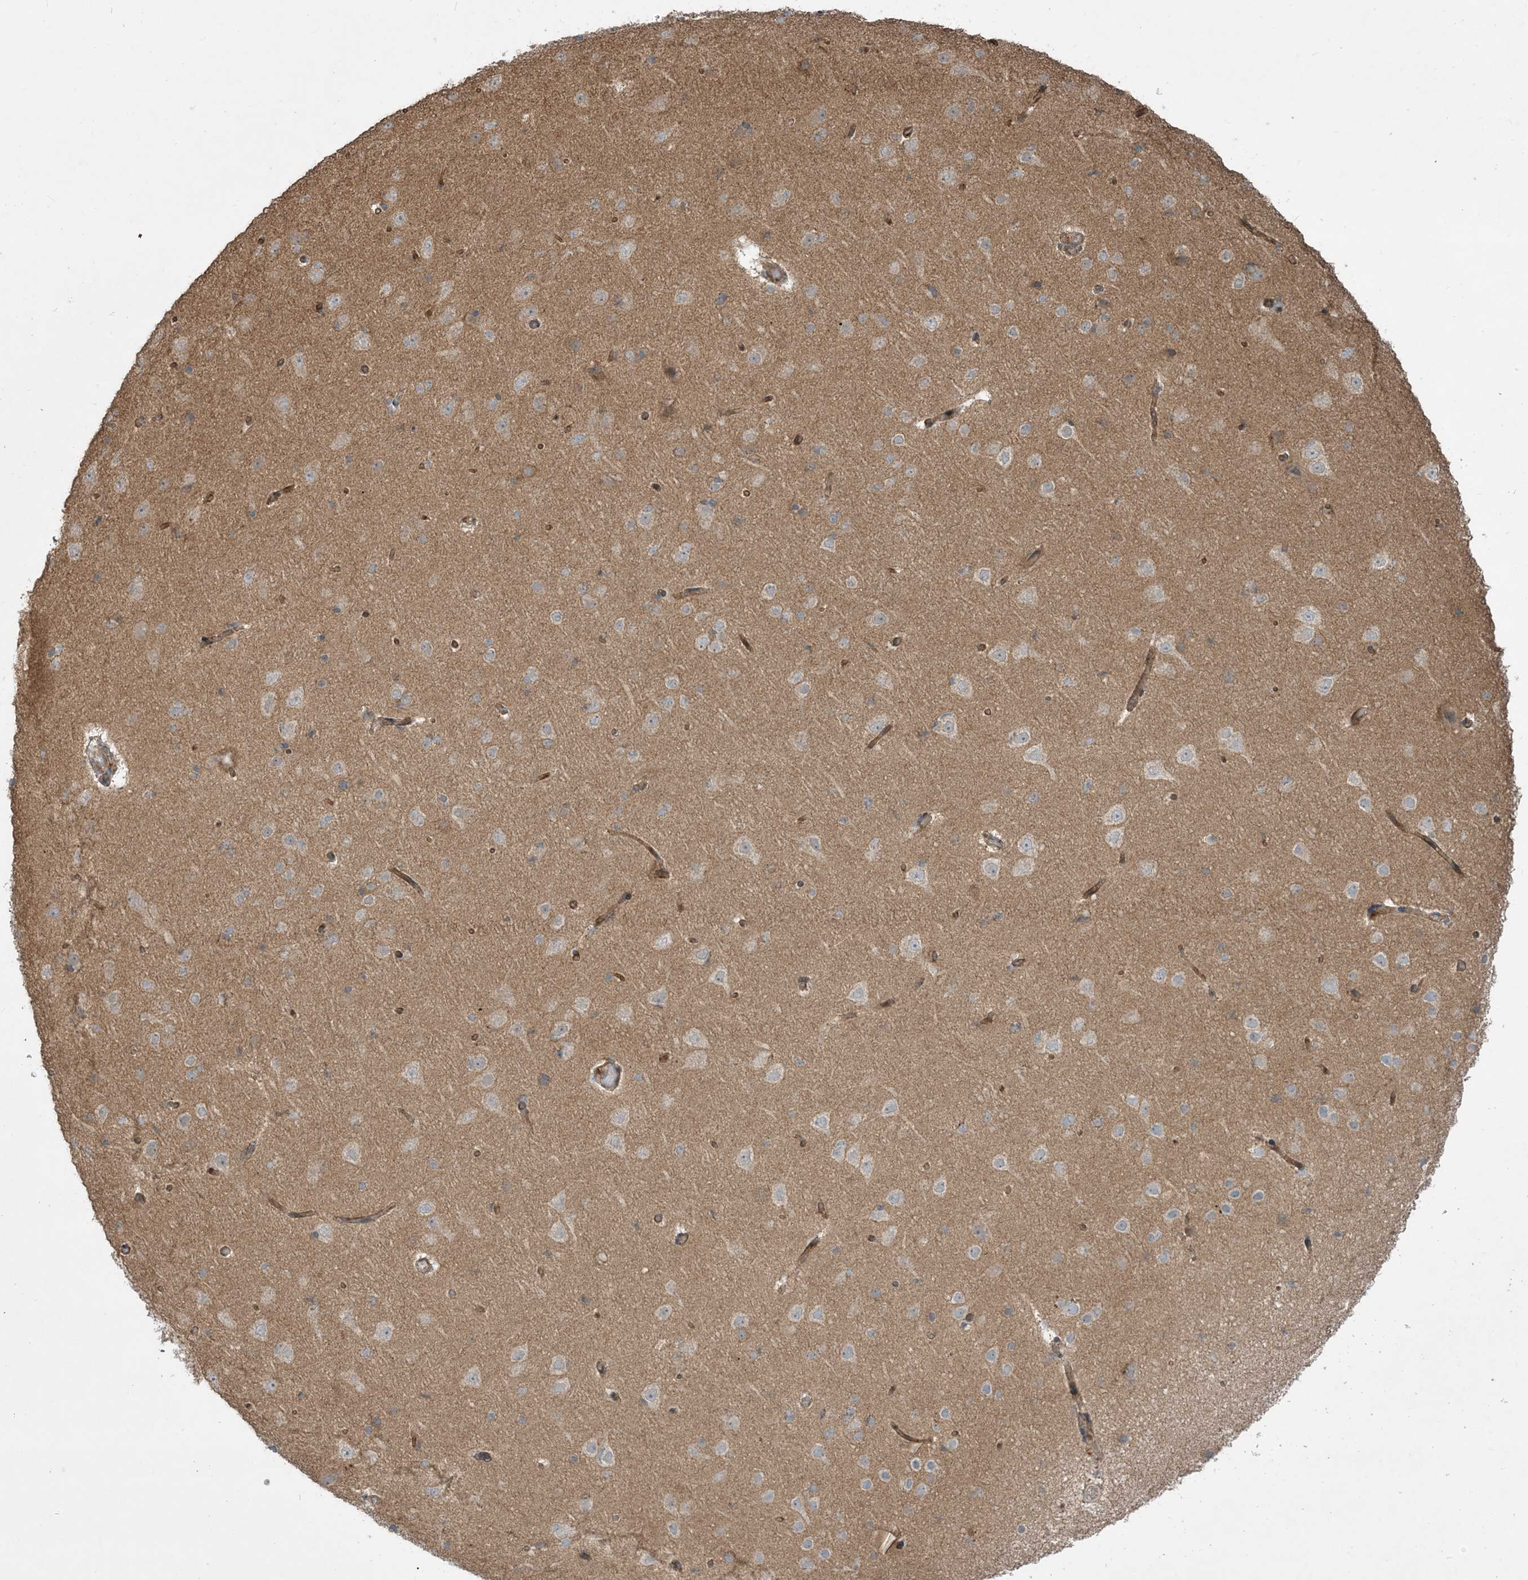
{"staining": {"intensity": "moderate", "quantity": ">75%", "location": "cytoplasmic/membranous"}, "tissue": "cerebral cortex", "cell_type": "Endothelial cells", "image_type": "normal", "snomed": [{"axis": "morphology", "description": "Normal tissue, NOS"}, {"axis": "topography", "description": "Cerebral cortex"}], "caption": "This photomicrograph exhibits immunohistochemistry staining of benign human cerebral cortex, with medium moderate cytoplasmic/membranous staining in about >75% of endothelial cells.", "gene": "PPM1F", "patient": {"sex": "male", "age": 34}}